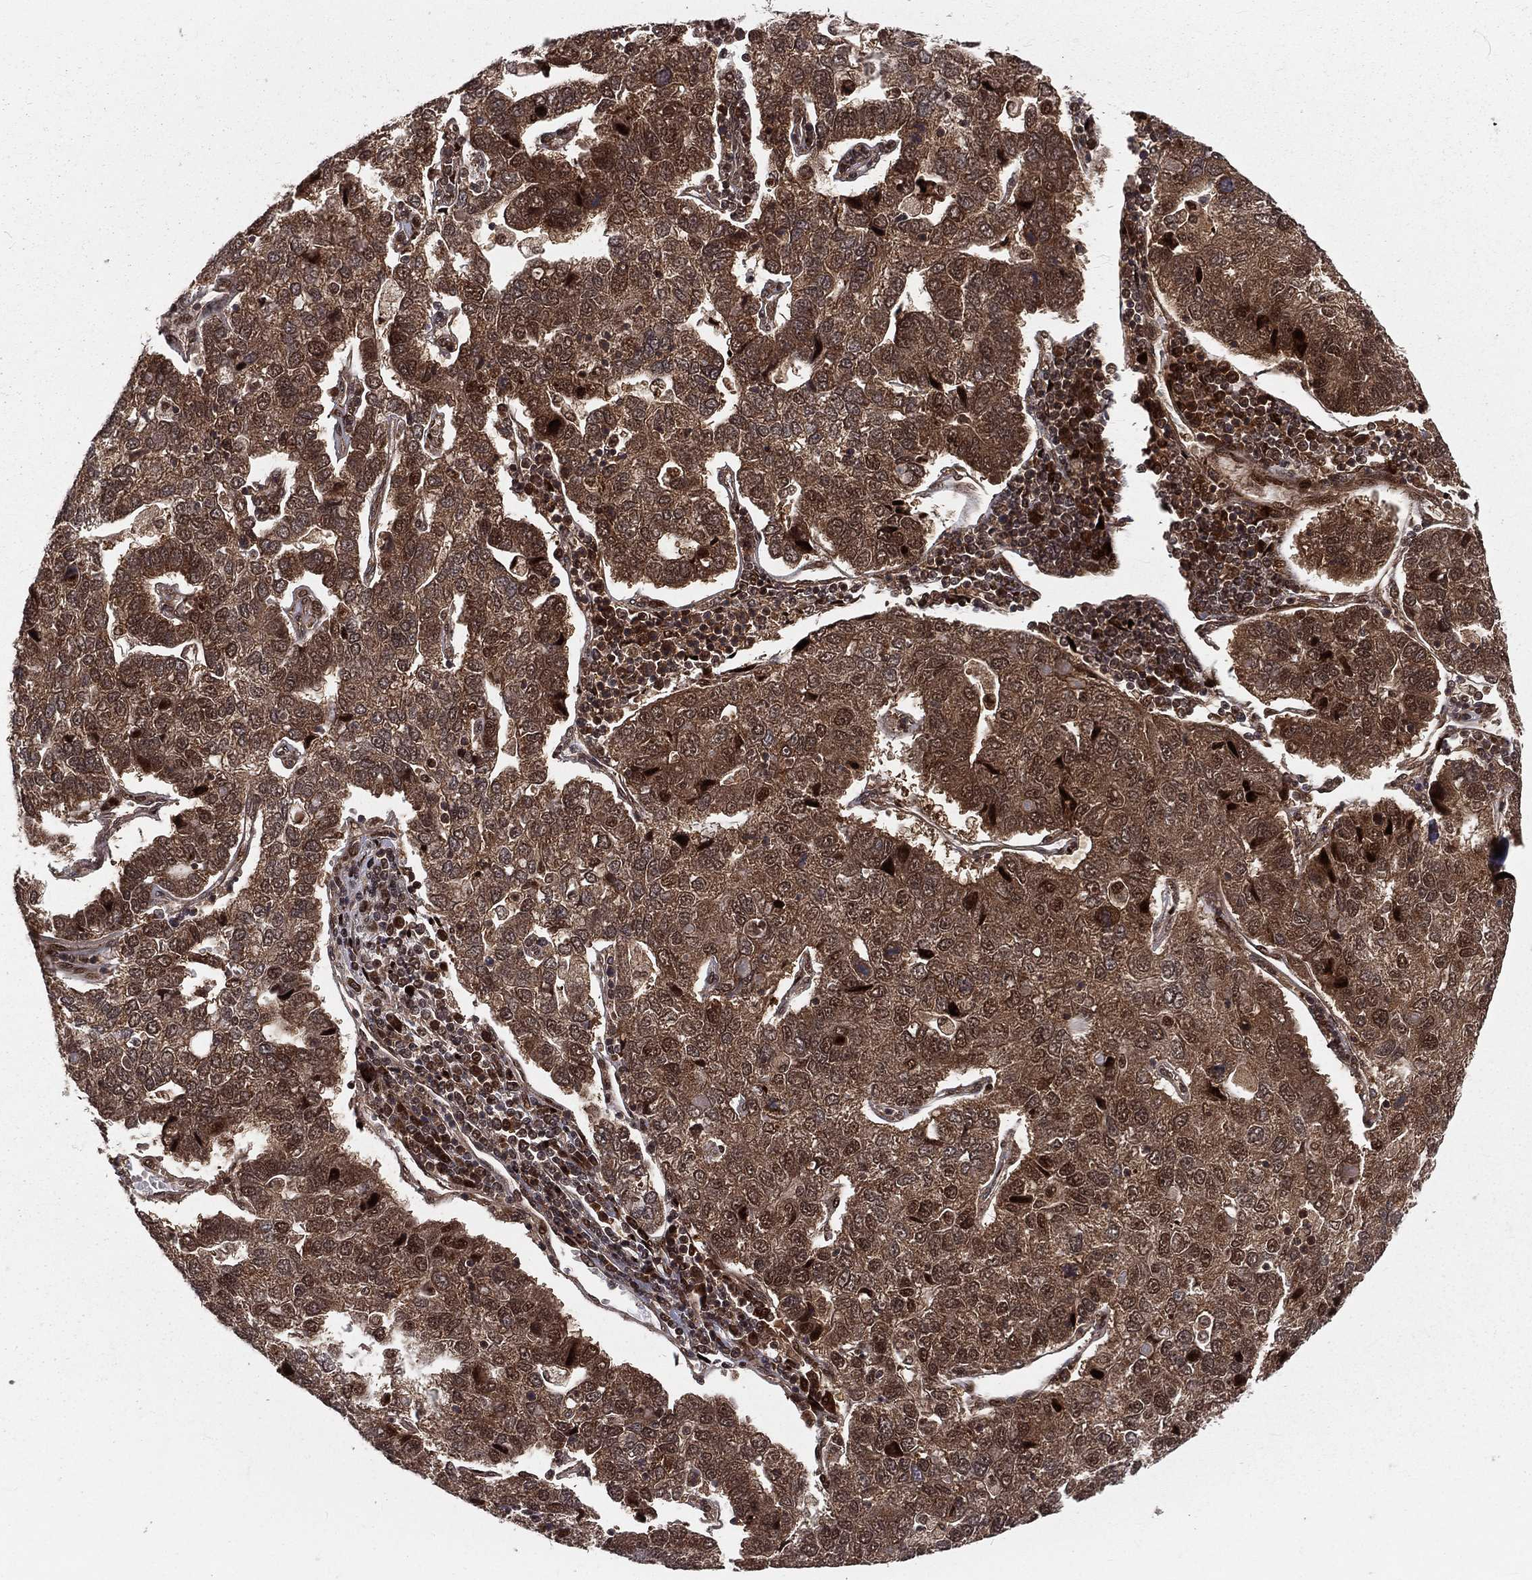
{"staining": {"intensity": "moderate", "quantity": ">75%", "location": "cytoplasmic/membranous"}, "tissue": "pancreatic cancer", "cell_type": "Tumor cells", "image_type": "cancer", "snomed": [{"axis": "morphology", "description": "Adenocarcinoma, NOS"}, {"axis": "topography", "description": "Pancreas"}], "caption": "Tumor cells reveal medium levels of moderate cytoplasmic/membranous expression in about >75% of cells in human pancreatic cancer.", "gene": "MDM2", "patient": {"sex": "female", "age": 61}}